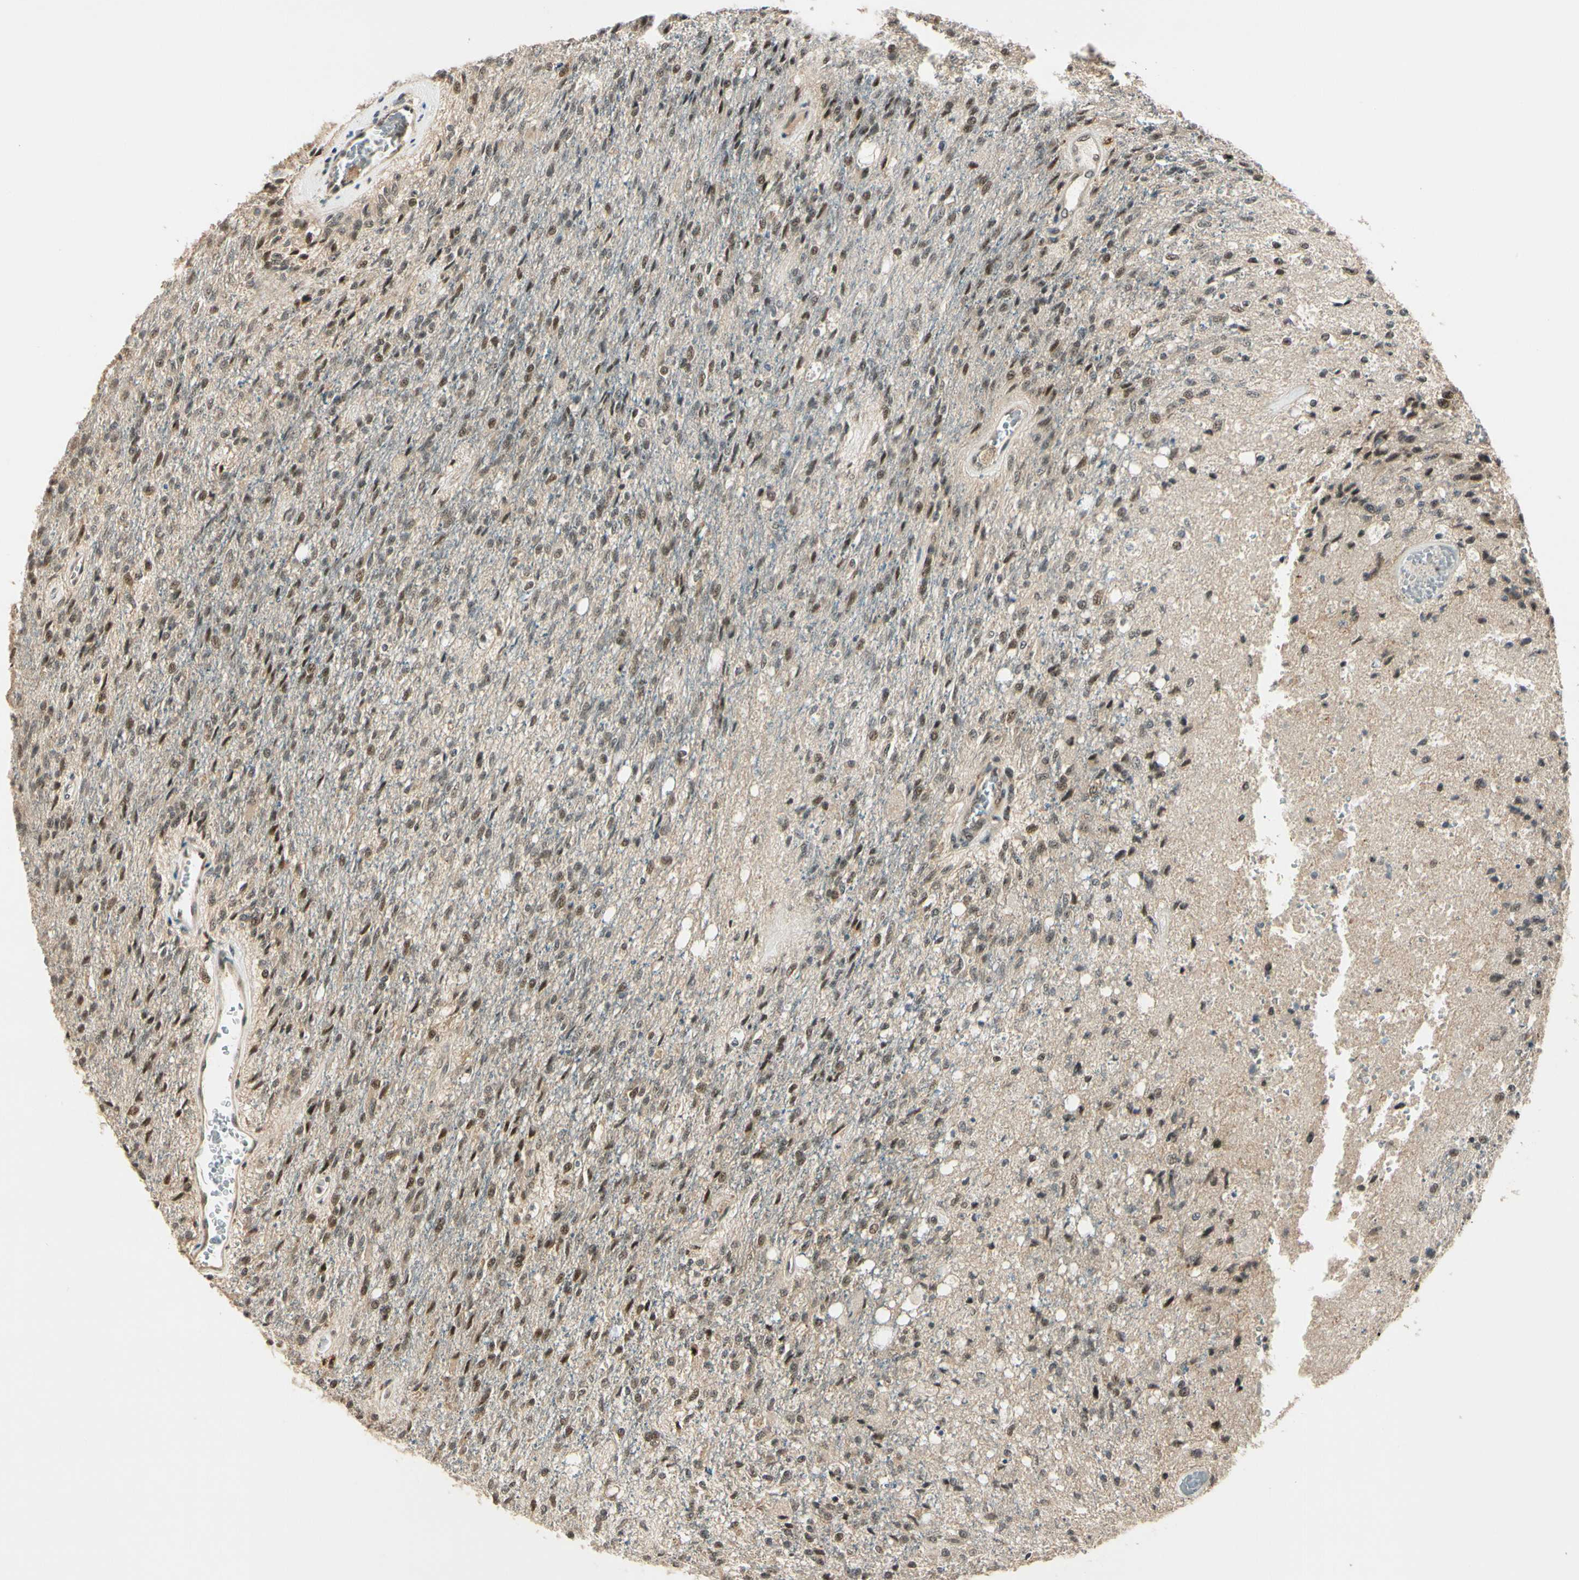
{"staining": {"intensity": "moderate", "quantity": "25%-75%", "location": "cytoplasmic/membranous,nuclear"}, "tissue": "glioma", "cell_type": "Tumor cells", "image_type": "cancer", "snomed": [{"axis": "morphology", "description": "Normal tissue, NOS"}, {"axis": "morphology", "description": "Glioma, malignant, High grade"}, {"axis": "topography", "description": "Cerebral cortex"}], "caption": "Moderate cytoplasmic/membranous and nuclear protein expression is present in approximately 25%-75% of tumor cells in malignant high-grade glioma.", "gene": "MCPH1", "patient": {"sex": "male", "age": 77}}